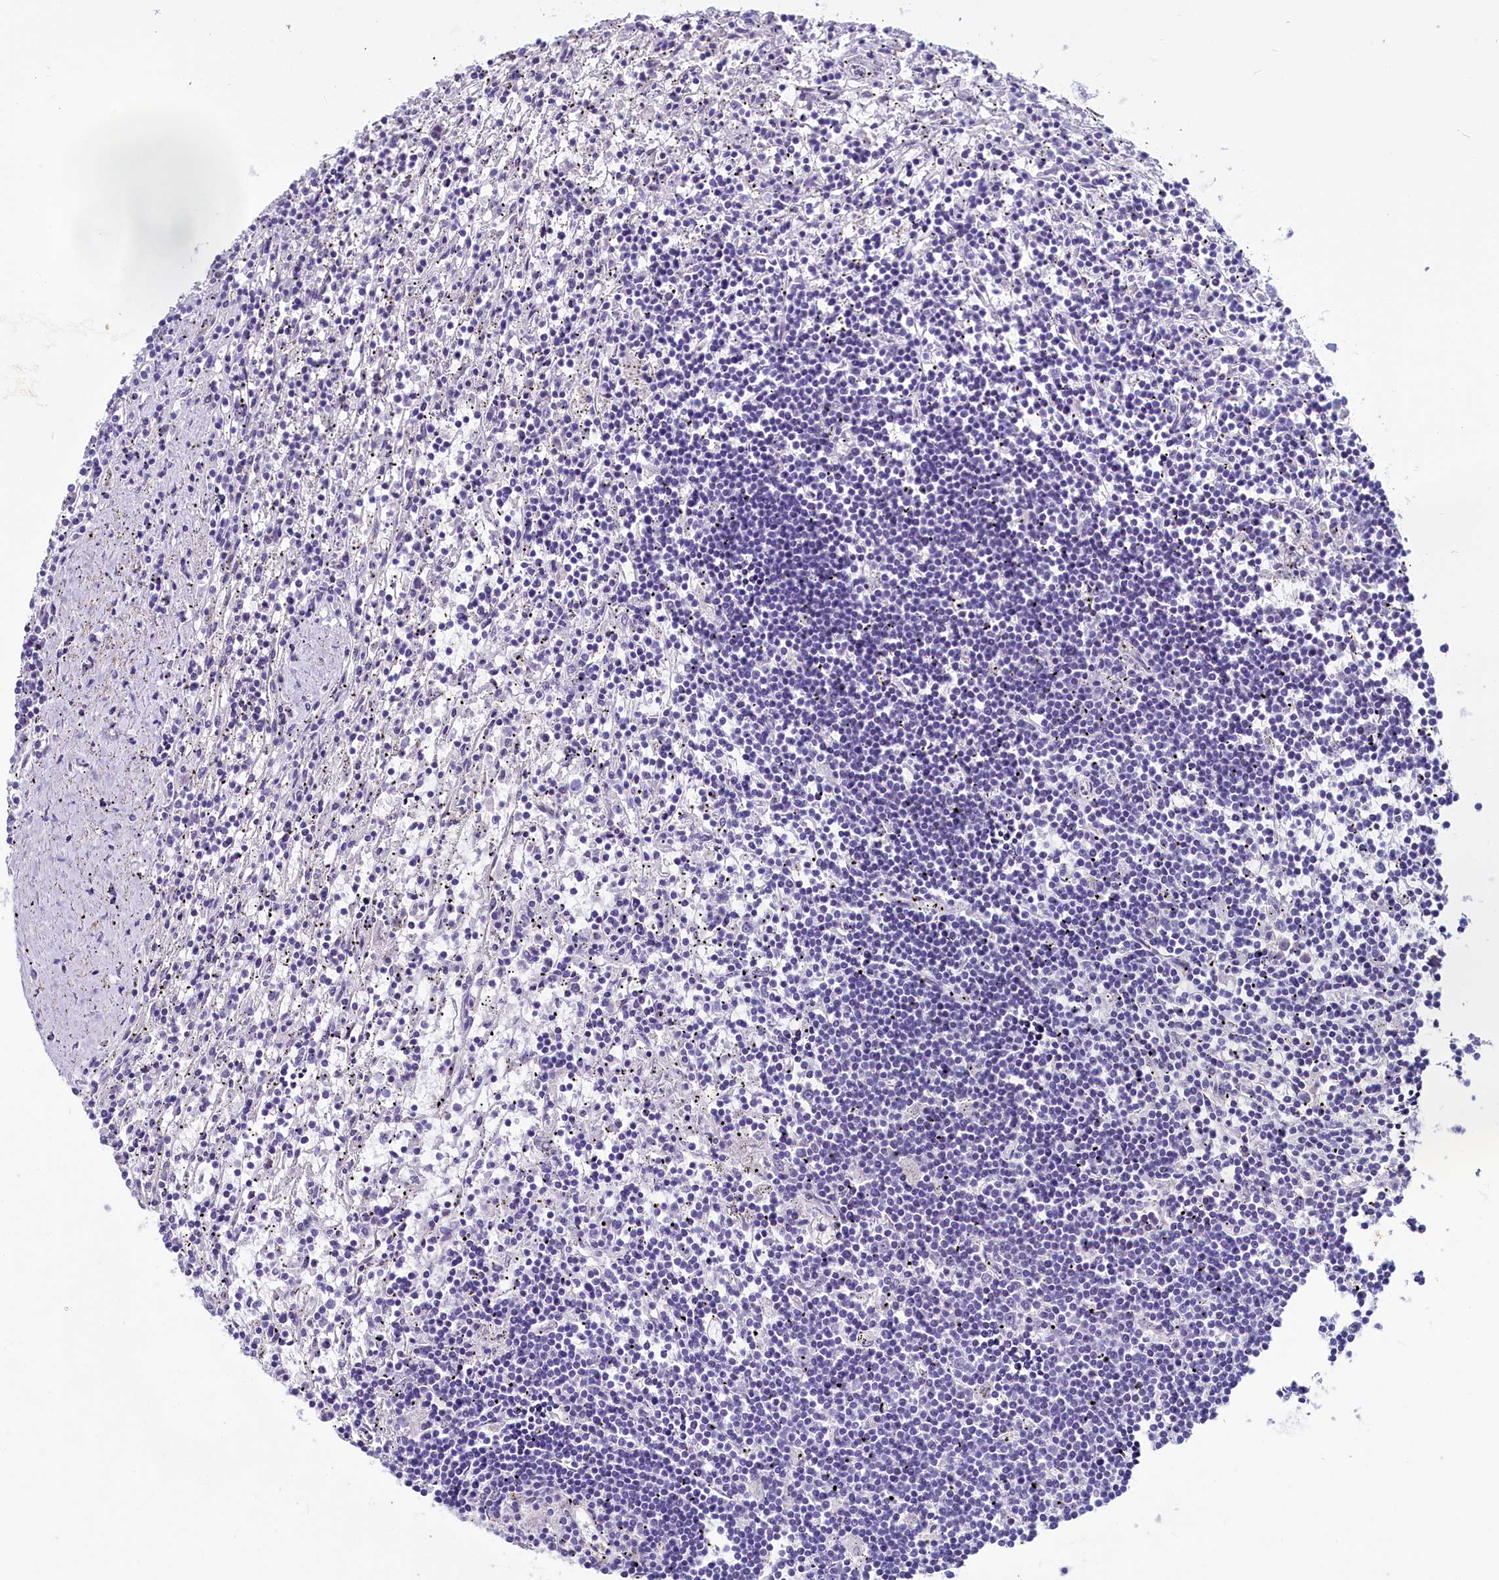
{"staining": {"intensity": "negative", "quantity": "none", "location": "none"}, "tissue": "lymphoma", "cell_type": "Tumor cells", "image_type": "cancer", "snomed": [{"axis": "morphology", "description": "Malignant lymphoma, non-Hodgkin's type, Low grade"}, {"axis": "topography", "description": "Spleen"}], "caption": "DAB immunohistochemical staining of human low-grade malignant lymphoma, non-Hodgkin's type exhibits no significant expression in tumor cells.", "gene": "INSC", "patient": {"sex": "male", "age": 76}}